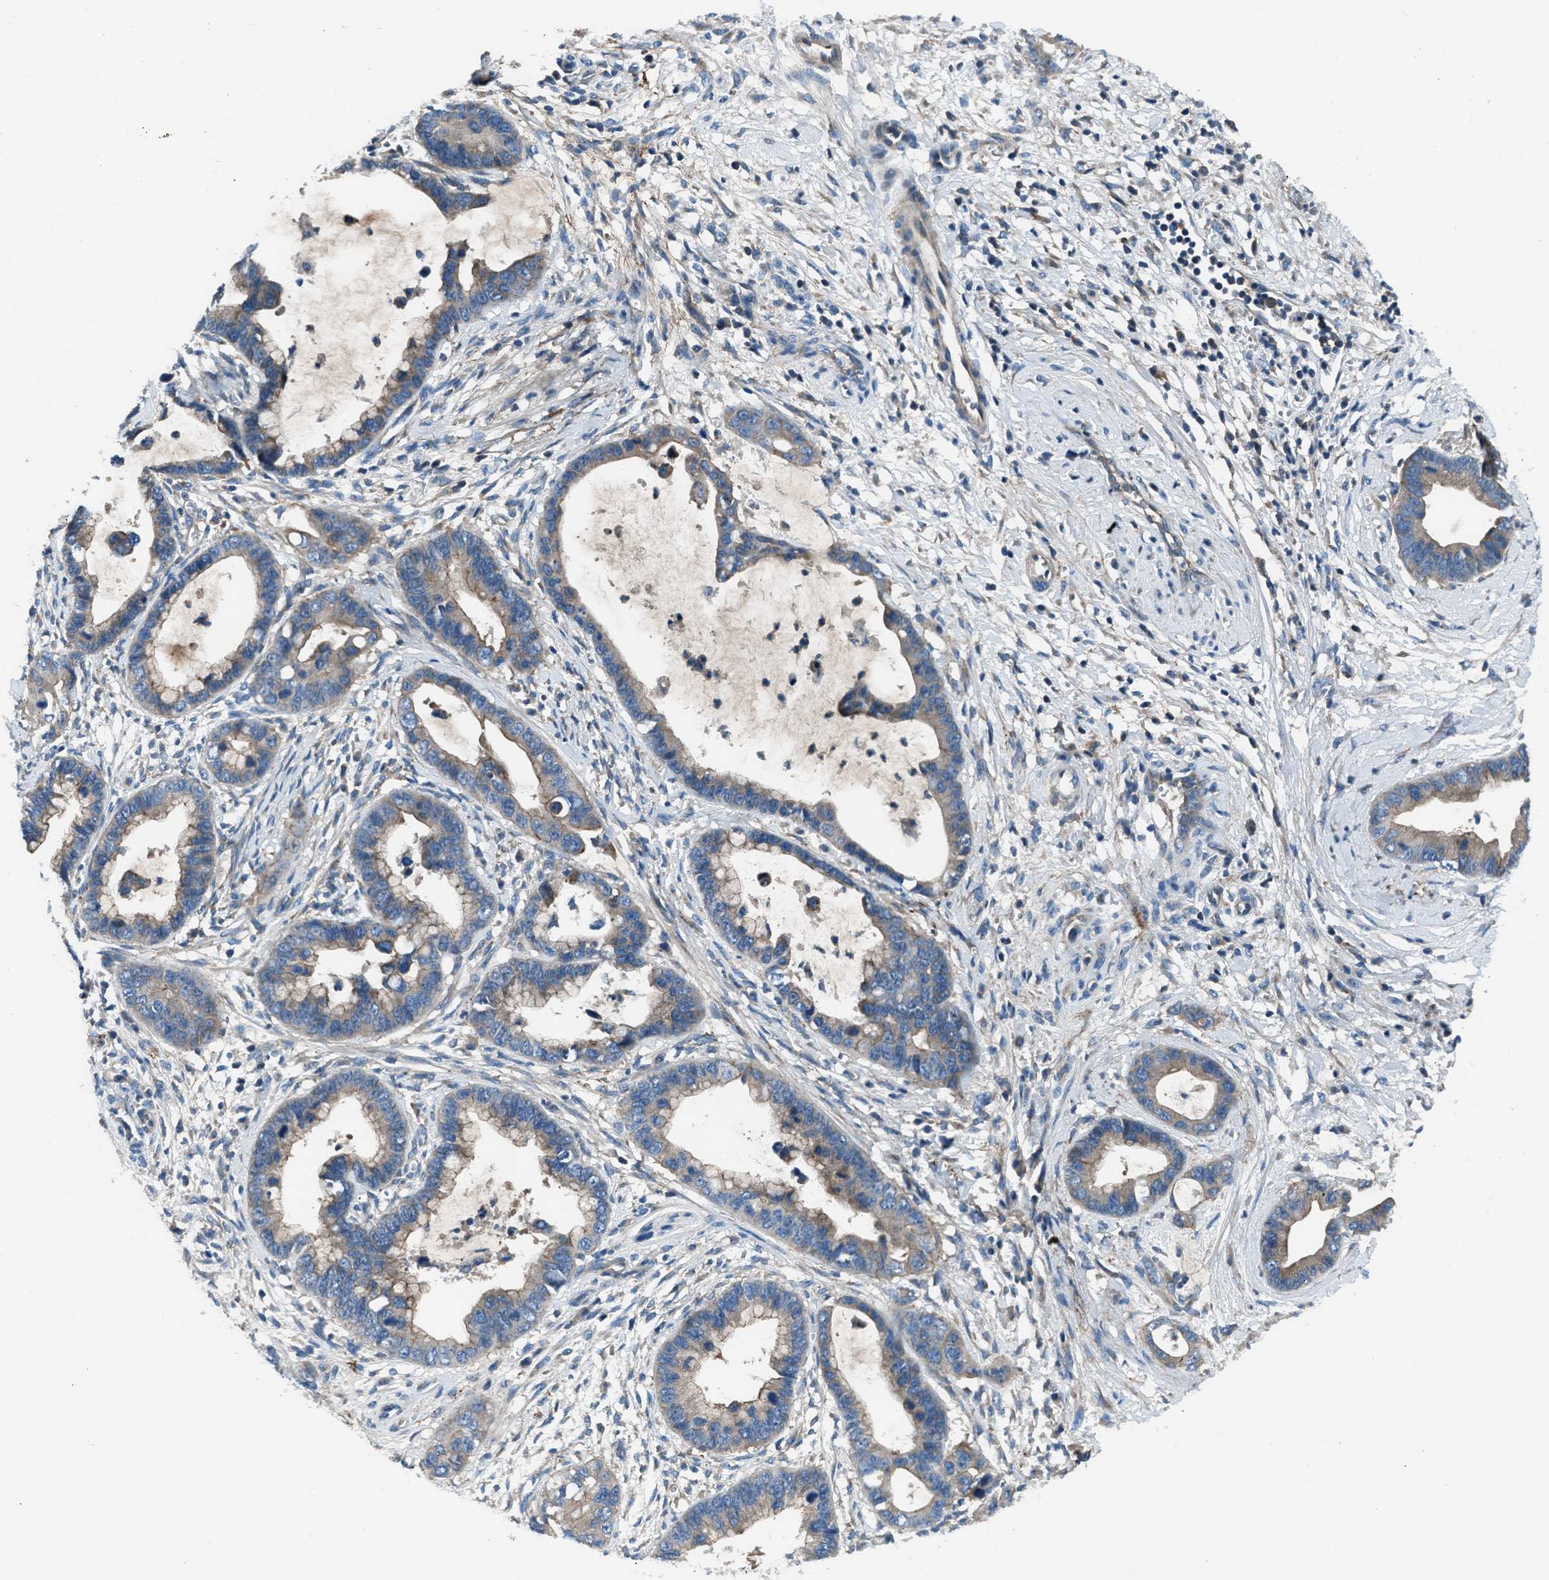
{"staining": {"intensity": "moderate", "quantity": "25%-75%", "location": "cytoplasmic/membranous"}, "tissue": "cervical cancer", "cell_type": "Tumor cells", "image_type": "cancer", "snomed": [{"axis": "morphology", "description": "Adenocarcinoma, NOS"}, {"axis": "topography", "description": "Cervix"}], "caption": "A medium amount of moderate cytoplasmic/membranous staining is present in approximately 25%-75% of tumor cells in adenocarcinoma (cervical) tissue.", "gene": "SLC38A6", "patient": {"sex": "female", "age": 44}}